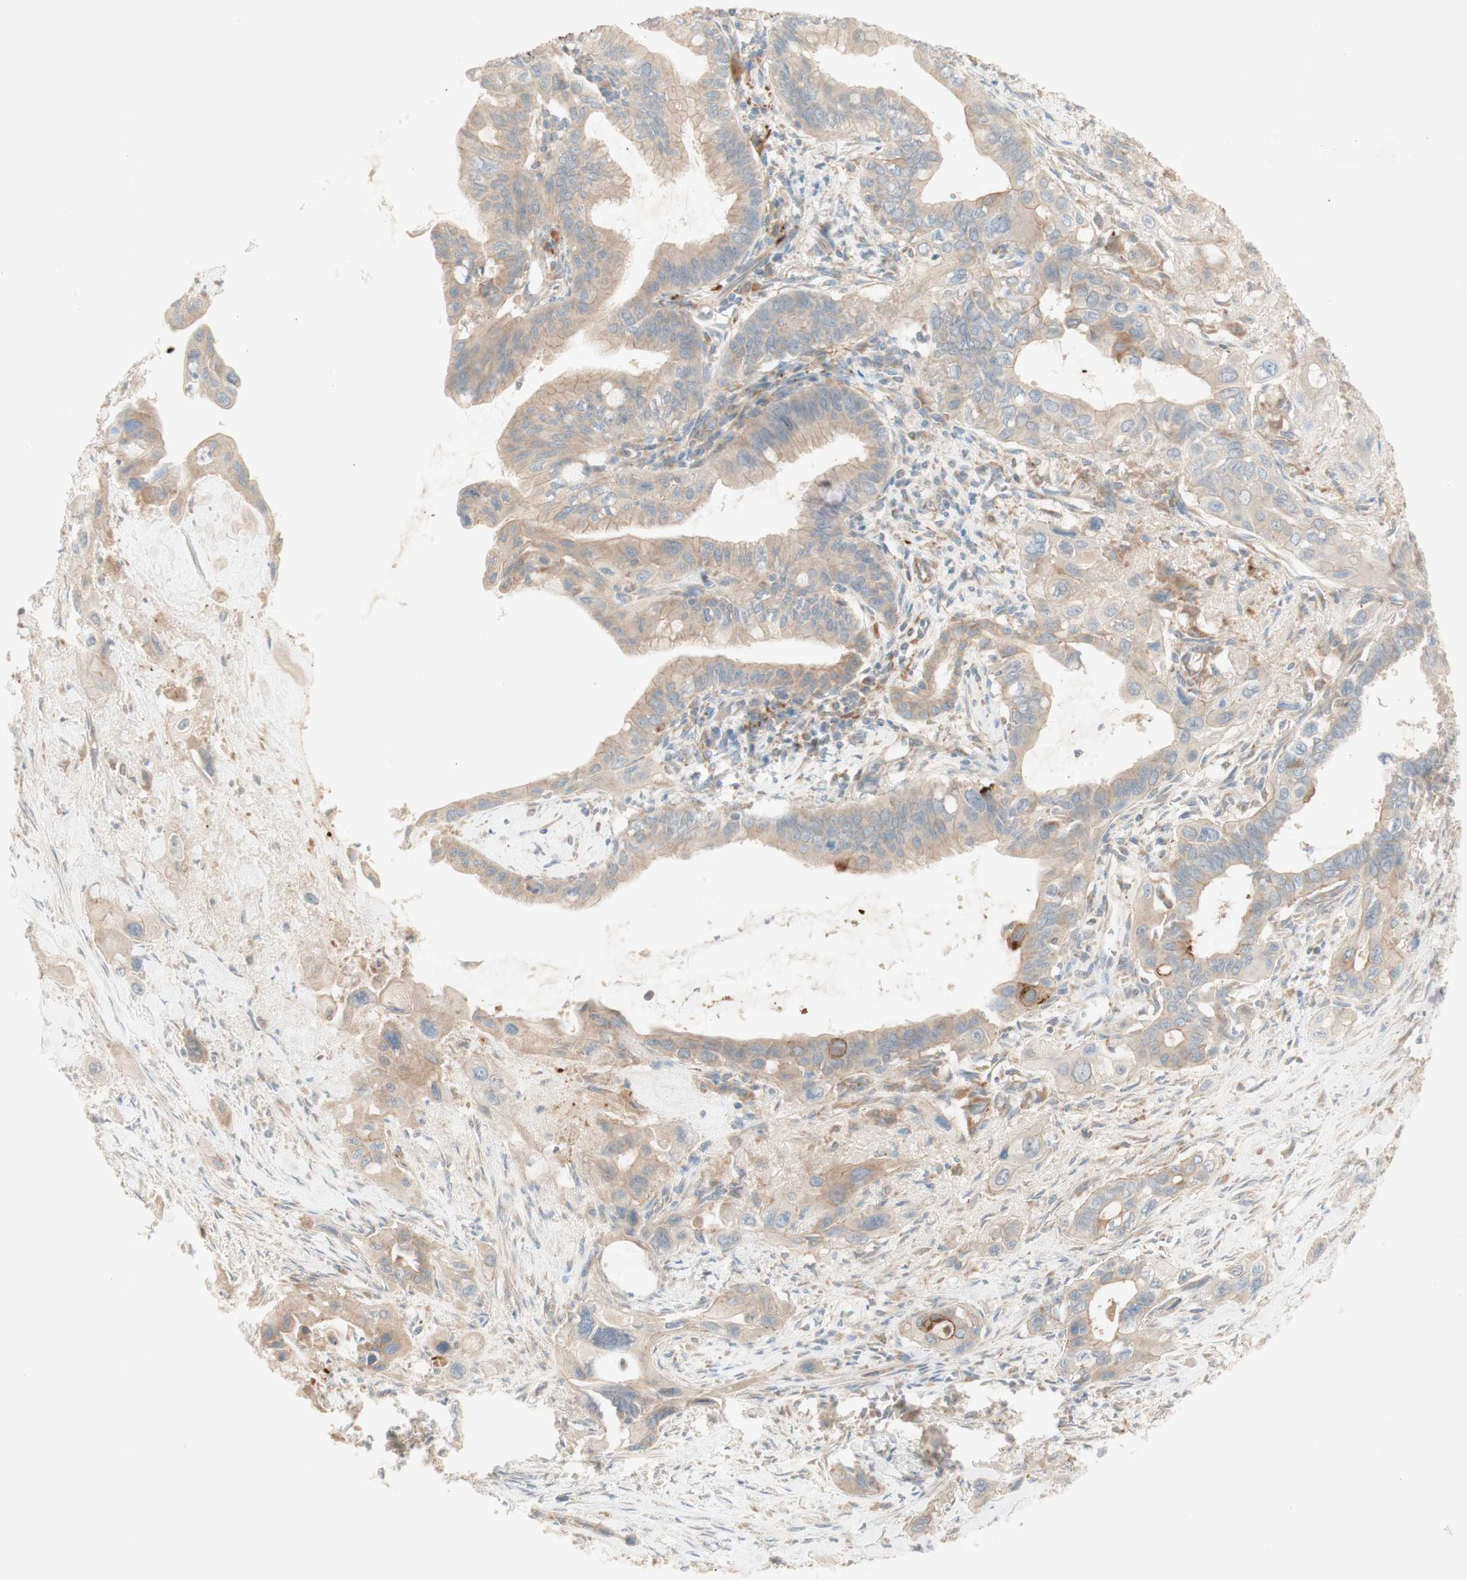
{"staining": {"intensity": "weak", "quantity": ">75%", "location": "cytoplasmic/membranous"}, "tissue": "pancreatic cancer", "cell_type": "Tumor cells", "image_type": "cancer", "snomed": [{"axis": "morphology", "description": "Adenocarcinoma, NOS"}, {"axis": "topography", "description": "Pancreas"}], "caption": "Approximately >75% of tumor cells in pancreatic cancer exhibit weak cytoplasmic/membranous protein staining as visualized by brown immunohistochemical staining.", "gene": "PTGER4", "patient": {"sex": "male", "age": 73}}